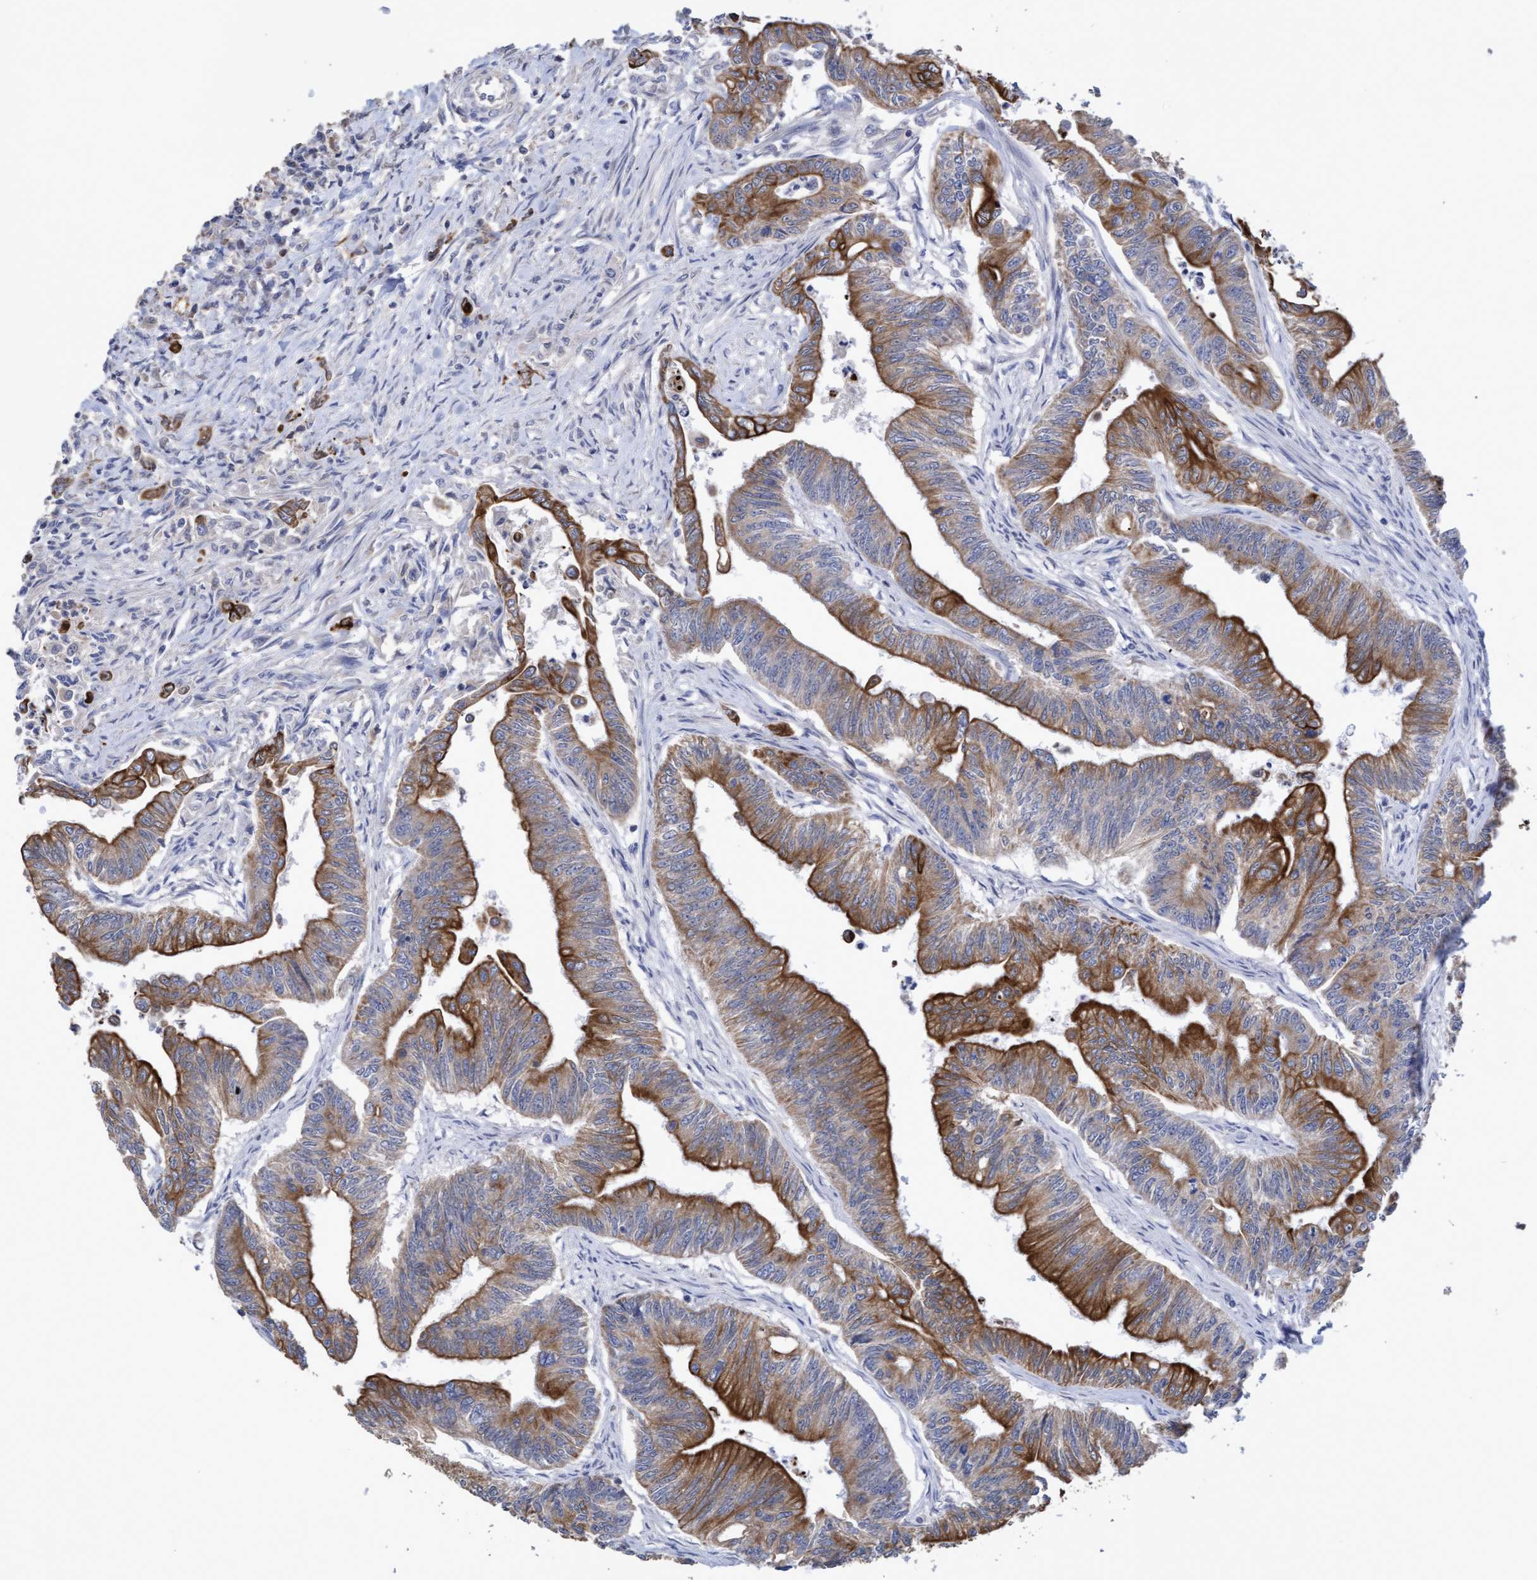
{"staining": {"intensity": "moderate", "quantity": ">75%", "location": "cytoplasmic/membranous"}, "tissue": "colorectal cancer", "cell_type": "Tumor cells", "image_type": "cancer", "snomed": [{"axis": "morphology", "description": "Adenoma, NOS"}, {"axis": "morphology", "description": "Adenocarcinoma, NOS"}, {"axis": "topography", "description": "Colon"}], "caption": "IHC (DAB) staining of human colorectal cancer demonstrates moderate cytoplasmic/membranous protein positivity in approximately >75% of tumor cells.", "gene": "KRT24", "patient": {"sex": "male", "age": 79}}